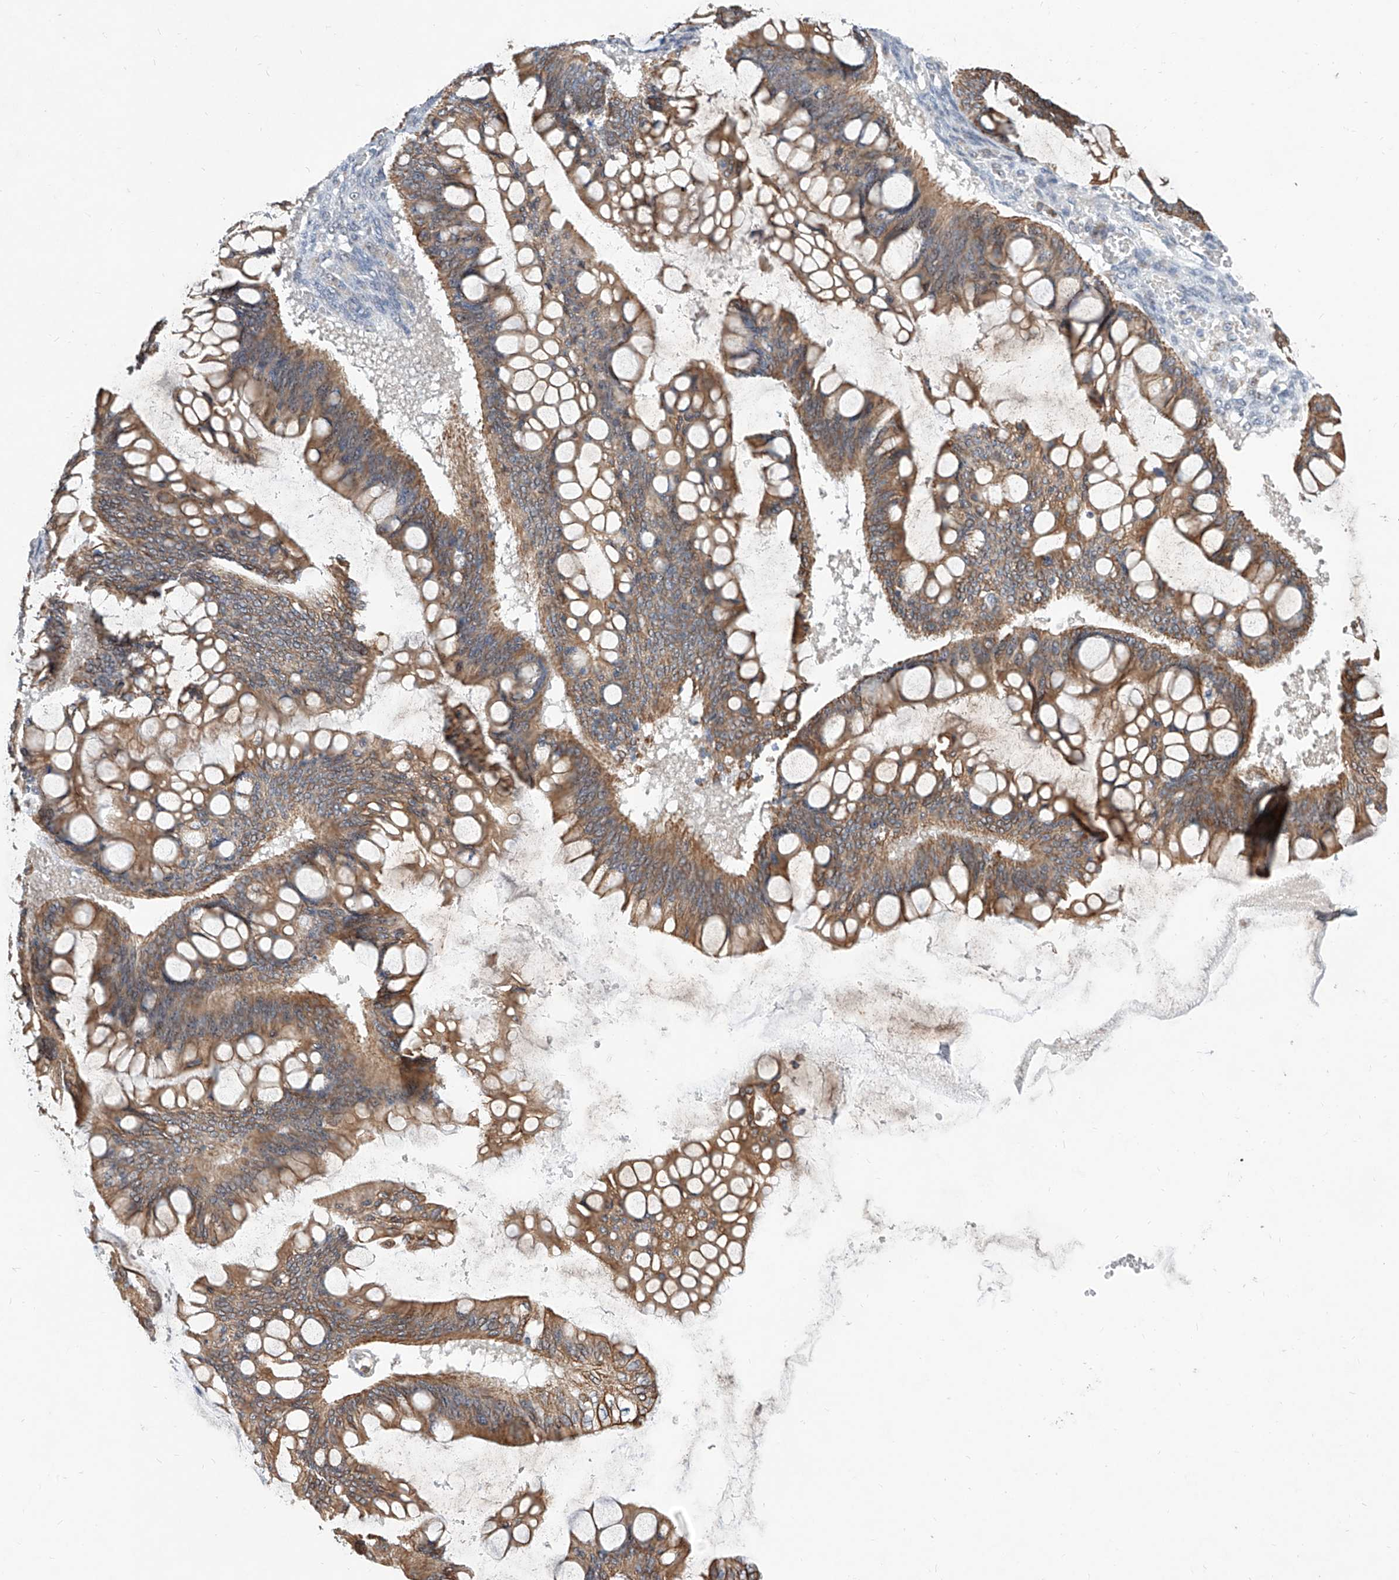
{"staining": {"intensity": "moderate", "quantity": ">75%", "location": "cytoplasmic/membranous"}, "tissue": "ovarian cancer", "cell_type": "Tumor cells", "image_type": "cancer", "snomed": [{"axis": "morphology", "description": "Cystadenocarcinoma, mucinous, NOS"}, {"axis": "topography", "description": "Ovary"}], "caption": "Immunohistochemical staining of human mucinous cystadenocarcinoma (ovarian) displays medium levels of moderate cytoplasmic/membranous protein positivity in approximately >75% of tumor cells. (Brightfield microscopy of DAB IHC at high magnification).", "gene": "MFSD4B", "patient": {"sex": "female", "age": 73}}